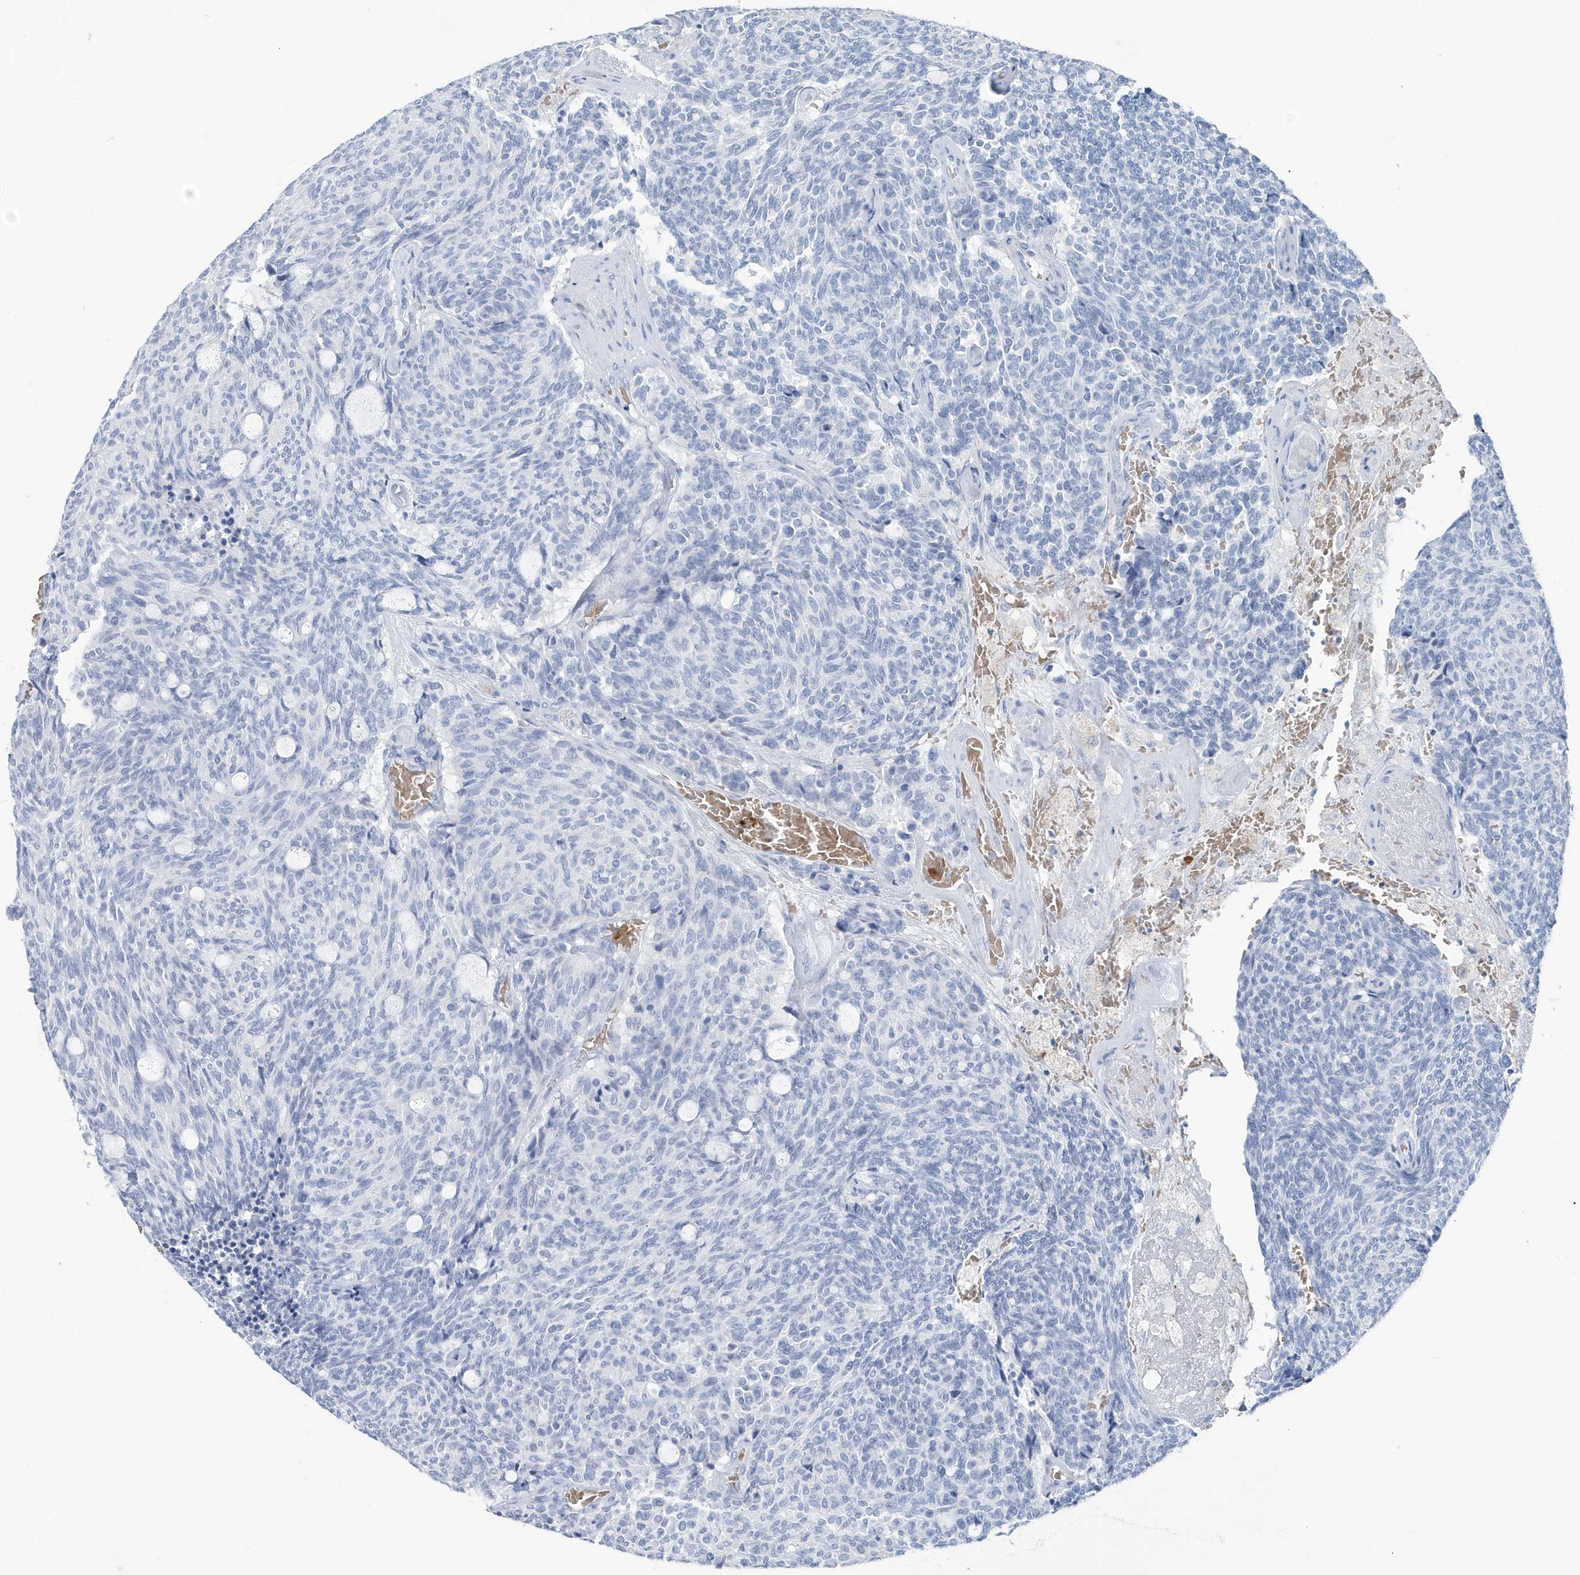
{"staining": {"intensity": "negative", "quantity": "none", "location": "none"}, "tissue": "carcinoid", "cell_type": "Tumor cells", "image_type": "cancer", "snomed": [{"axis": "morphology", "description": "Carcinoid, malignant, NOS"}, {"axis": "topography", "description": "Pancreas"}], "caption": "This is a histopathology image of immunohistochemistry staining of carcinoid (malignant), which shows no expression in tumor cells.", "gene": "HBA2", "patient": {"sex": "female", "age": 54}}